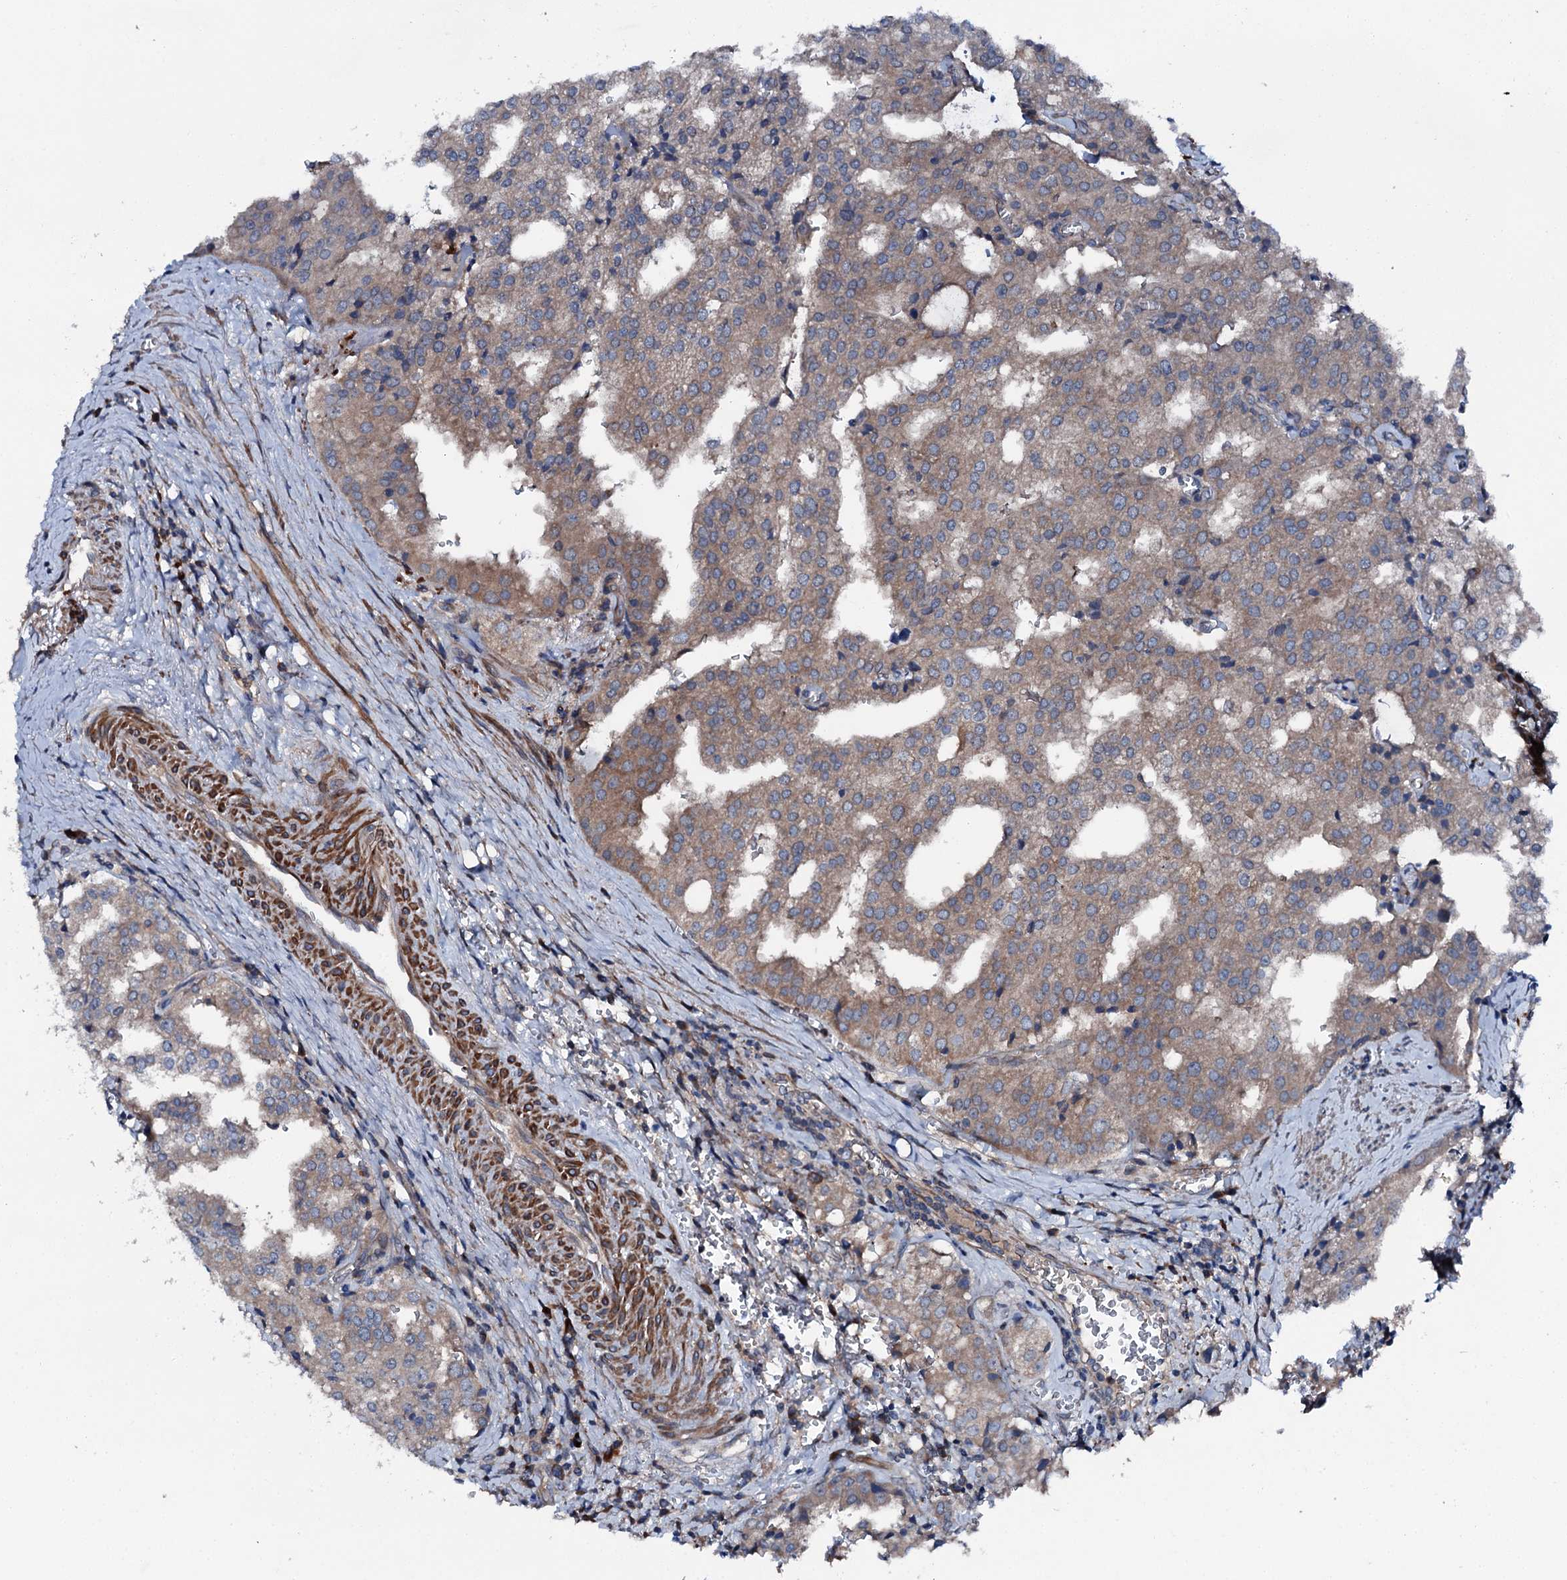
{"staining": {"intensity": "weak", "quantity": ">75%", "location": "cytoplasmic/membranous"}, "tissue": "prostate cancer", "cell_type": "Tumor cells", "image_type": "cancer", "snomed": [{"axis": "morphology", "description": "Adenocarcinoma, High grade"}, {"axis": "topography", "description": "Prostate"}], "caption": "IHC (DAB) staining of human prostate cancer (adenocarcinoma (high-grade)) reveals weak cytoplasmic/membranous protein staining in approximately >75% of tumor cells.", "gene": "SLC22A25", "patient": {"sex": "male", "age": 68}}